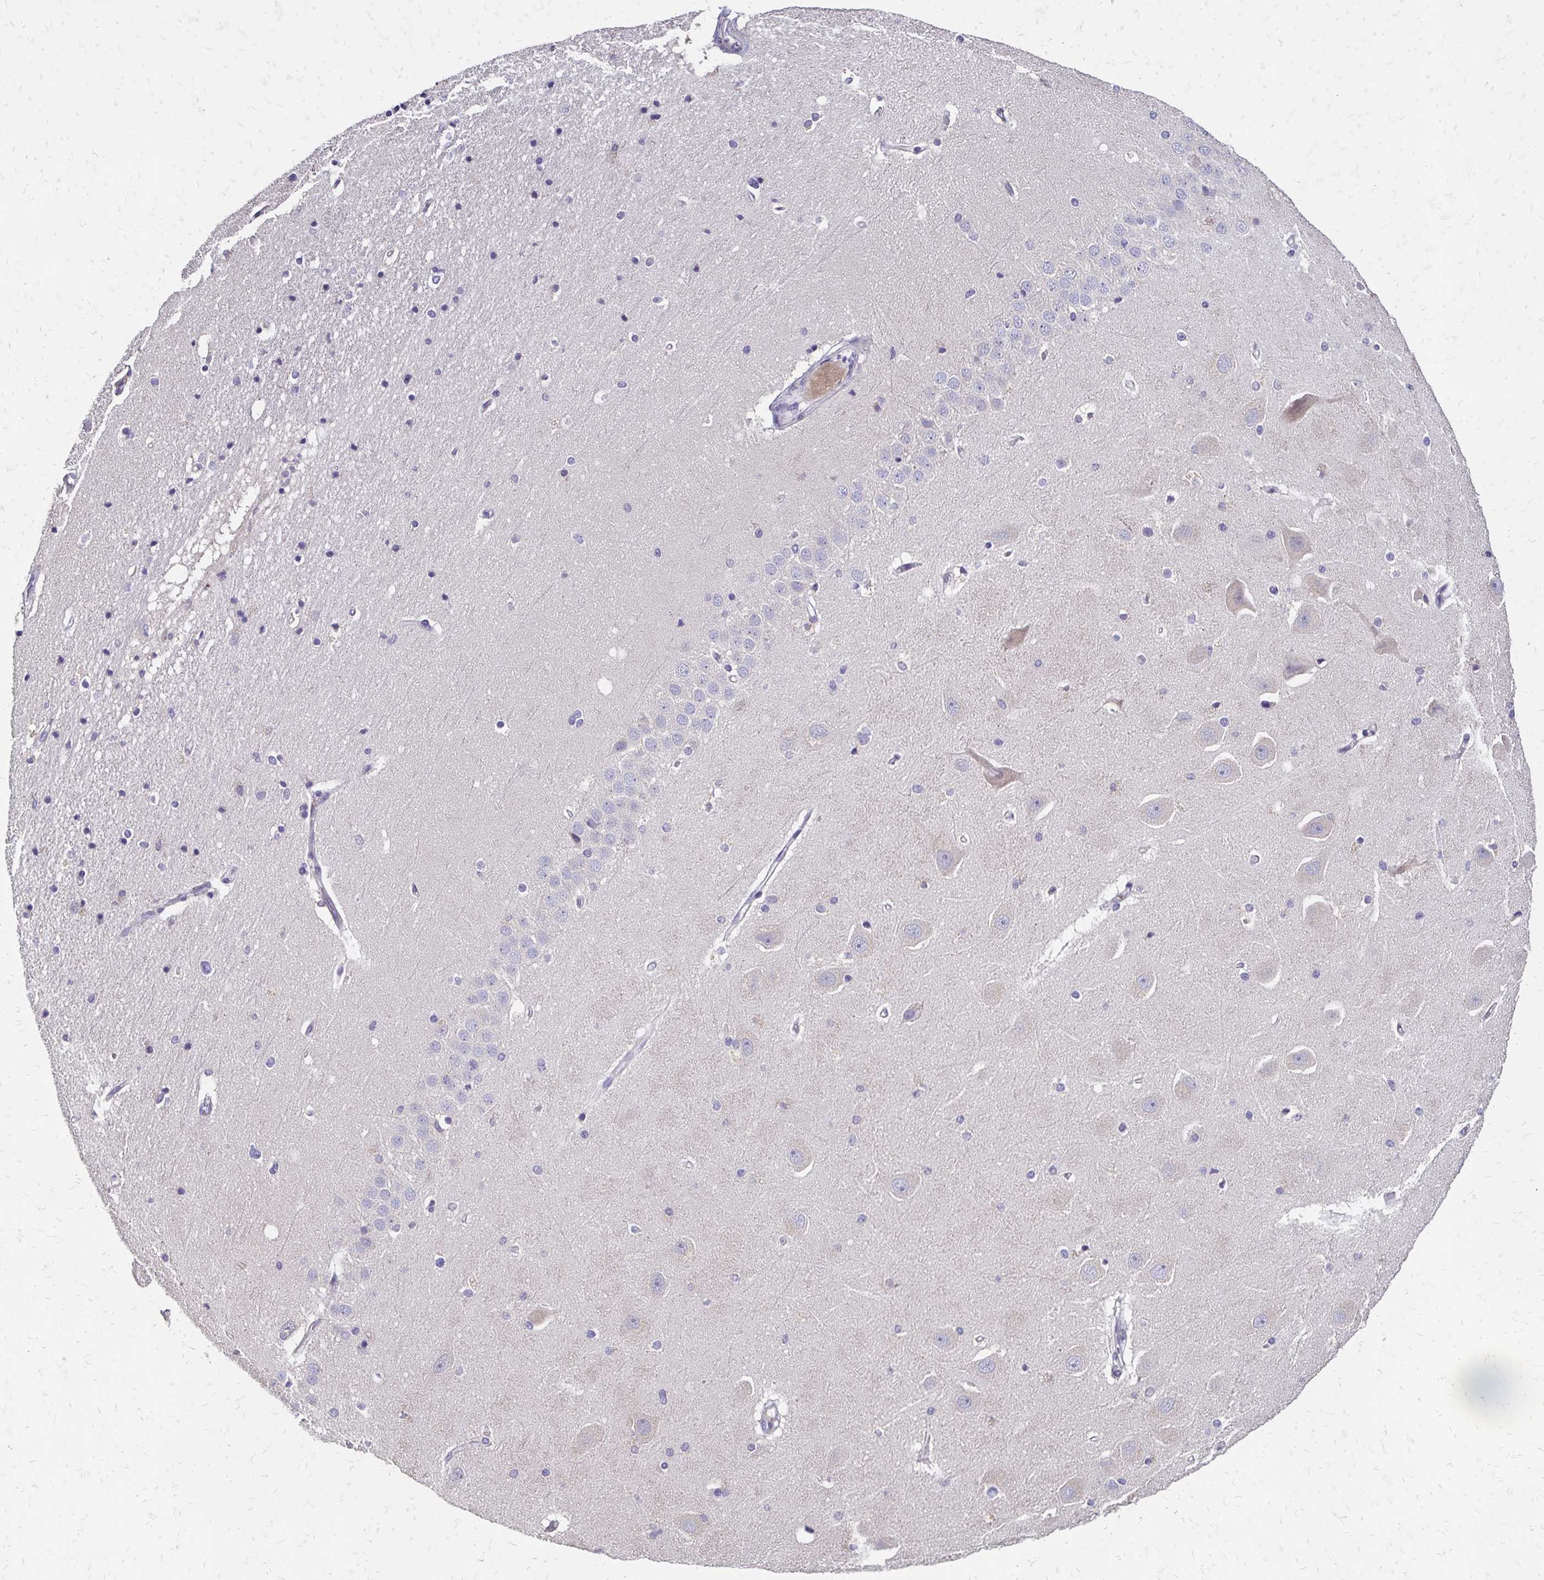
{"staining": {"intensity": "negative", "quantity": "none", "location": "none"}, "tissue": "hippocampus", "cell_type": "Glial cells", "image_type": "normal", "snomed": [{"axis": "morphology", "description": "Normal tissue, NOS"}, {"axis": "topography", "description": "Hippocampus"}], "caption": "Immunohistochemical staining of benign hippocampus shows no significant staining in glial cells. (IHC, brightfield microscopy, high magnification).", "gene": "DTNB", "patient": {"sex": "male", "age": 63}}